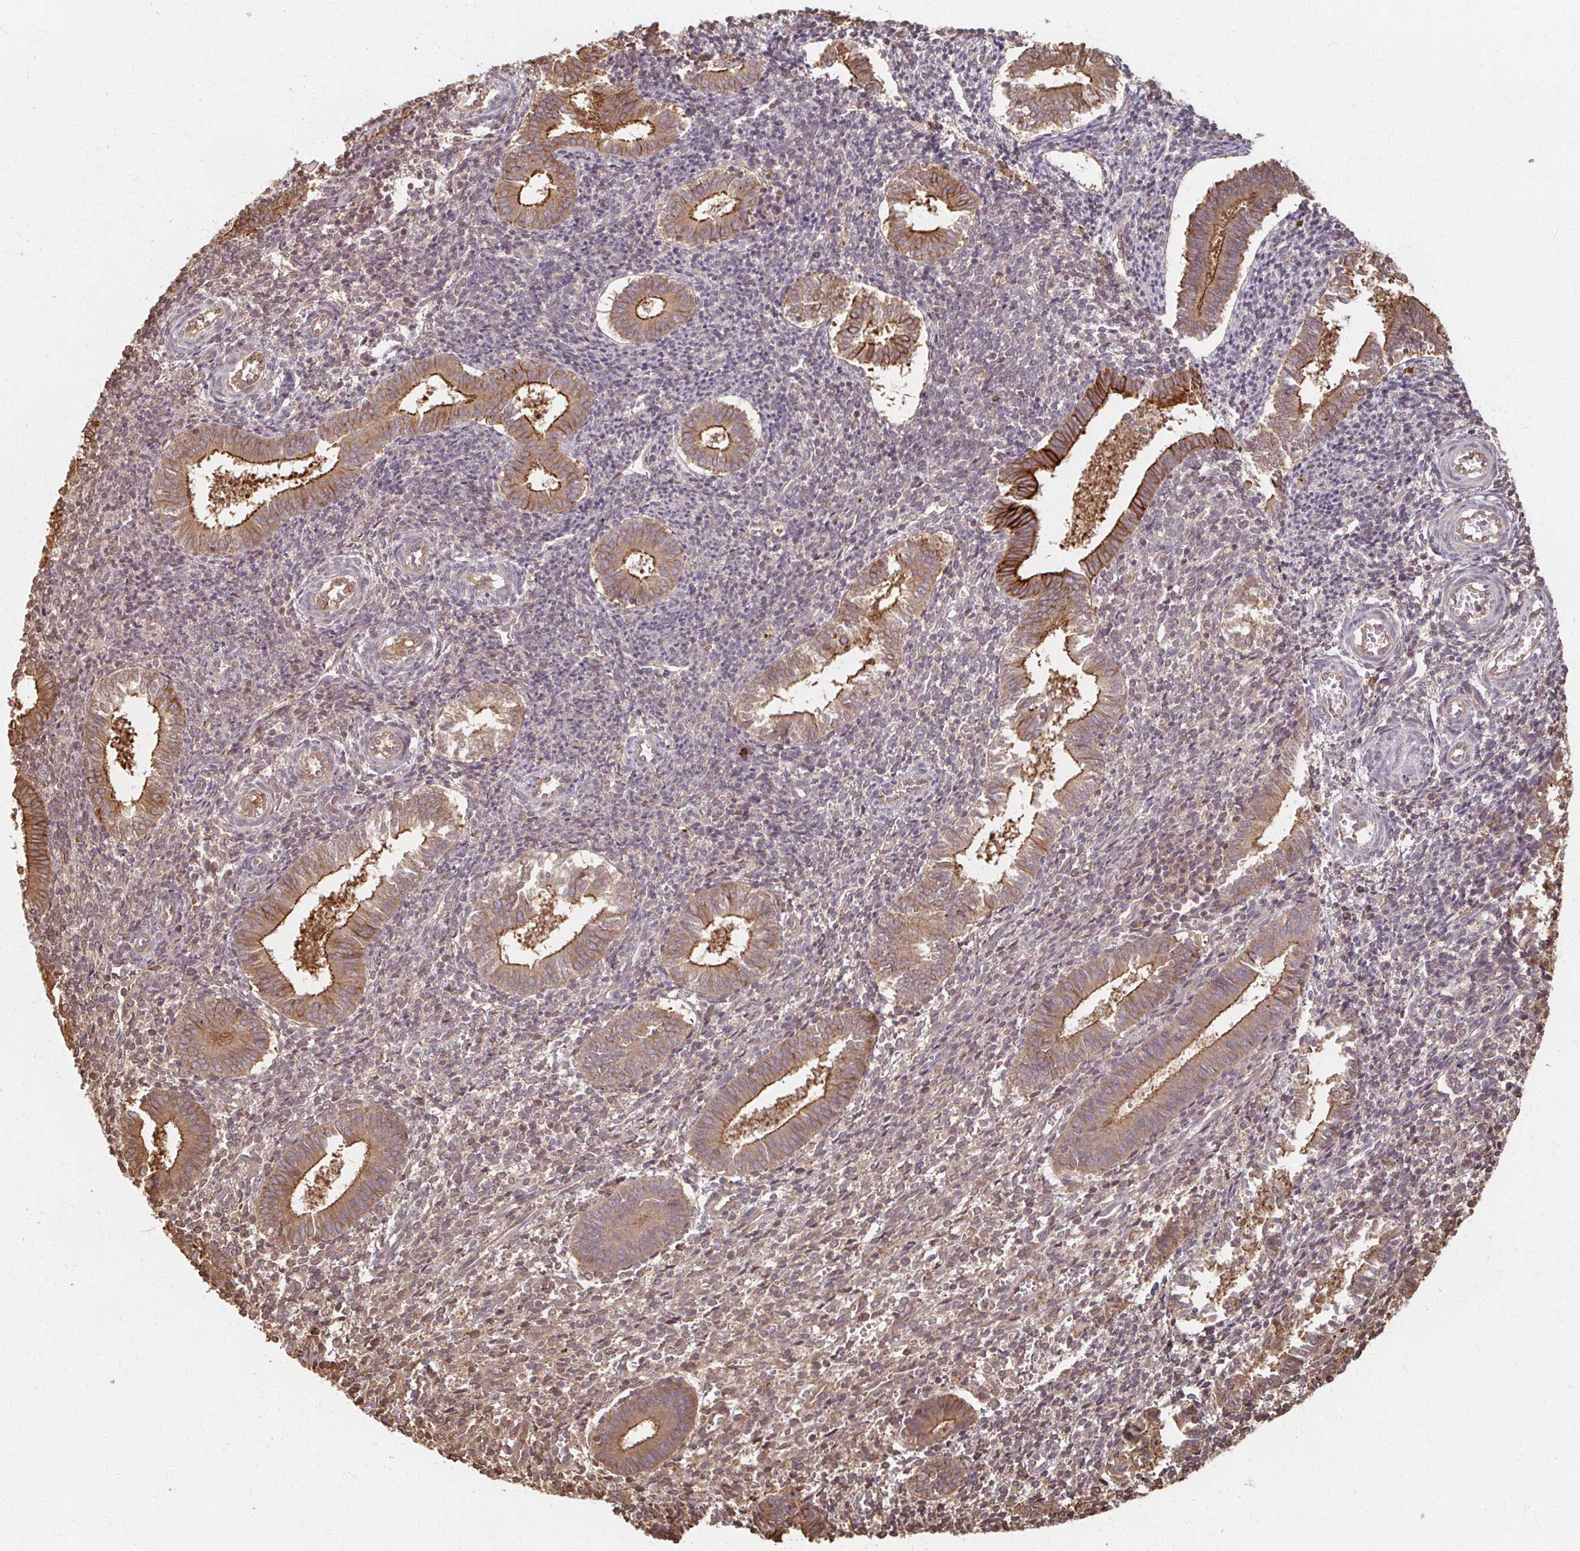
{"staining": {"intensity": "moderate", "quantity": "25%-75%", "location": "cytoplasmic/membranous"}, "tissue": "endometrium", "cell_type": "Cells in endometrial stroma", "image_type": "normal", "snomed": [{"axis": "morphology", "description": "Normal tissue, NOS"}, {"axis": "topography", "description": "Endometrium"}], "caption": "Protein analysis of benign endometrium shows moderate cytoplasmic/membranous positivity in about 25%-75% of cells in endometrial stroma.", "gene": "ARHGAP35", "patient": {"sex": "female", "age": 25}}